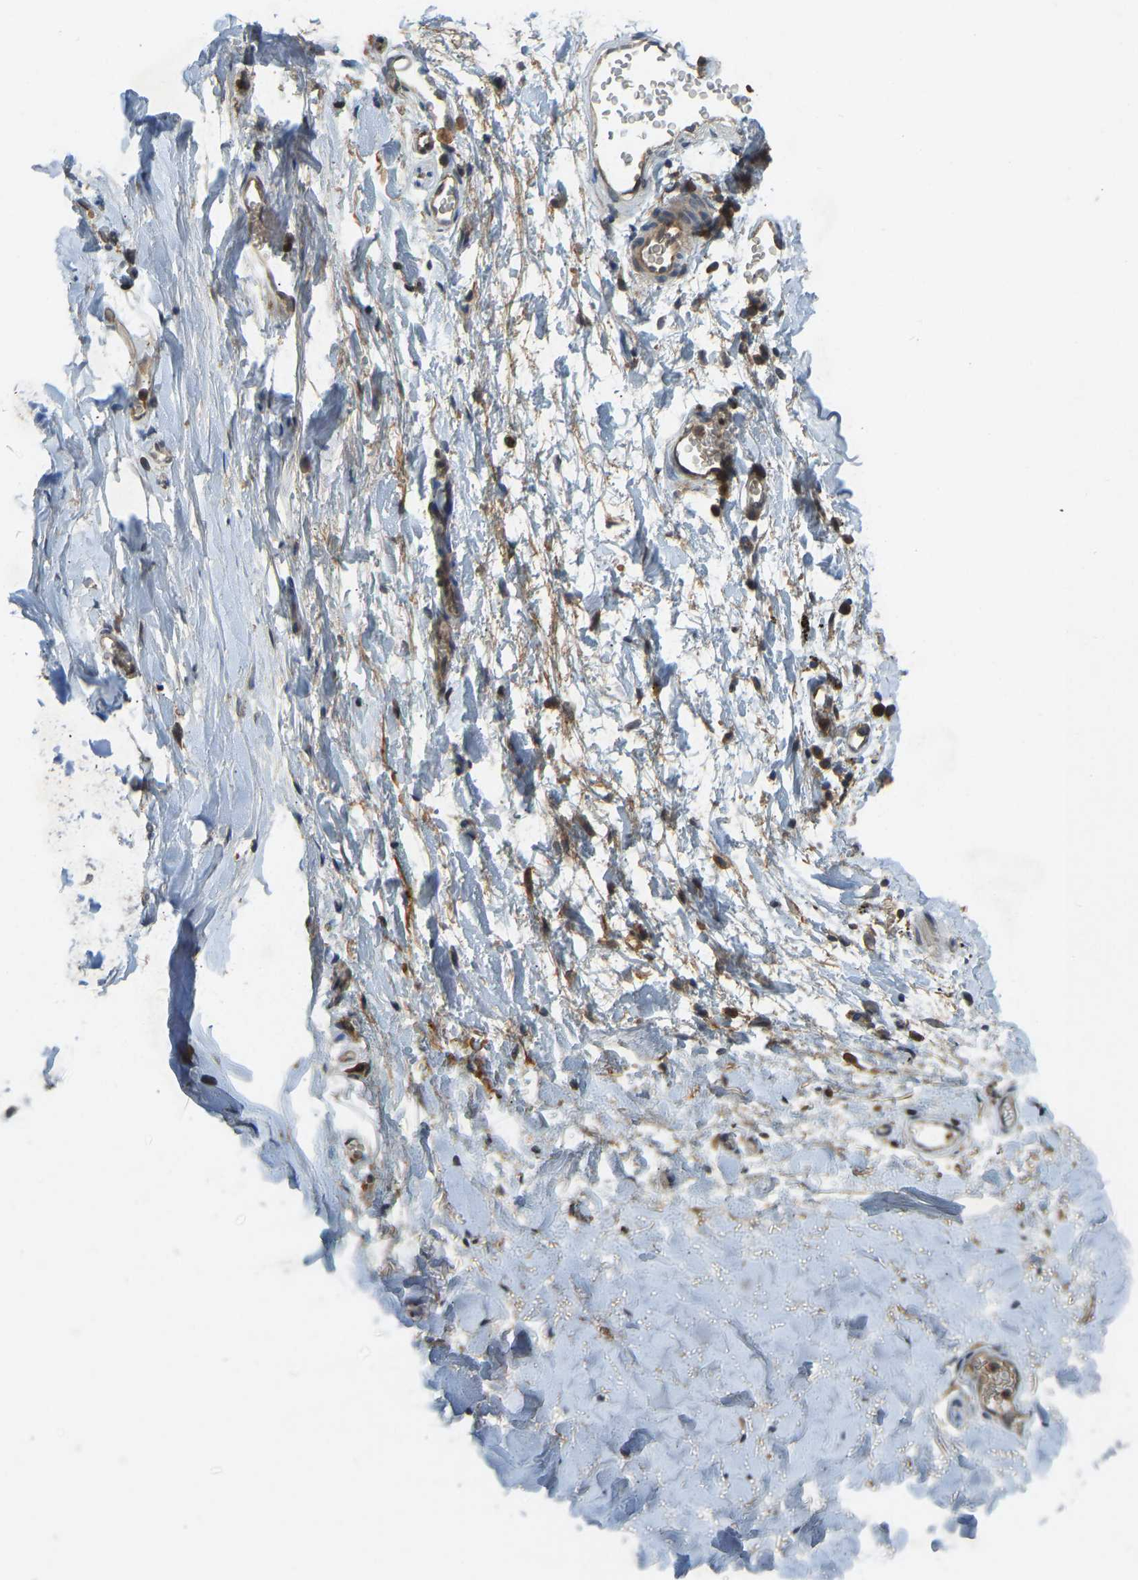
{"staining": {"intensity": "moderate", "quantity": ">75%", "location": "cytoplasmic/membranous"}, "tissue": "soft tissue", "cell_type": "Fibroblasts", "image_type": "normal", "snomed": [{"axis": "morphology", "description": "Normal tissue, NOS"}, {"axis": "topography", "description": "Cartilage tissue"}, {"axis": "topography", "description": "Bronchus"}], "caption": "Fibroblasts reveal medium levels of moderate cytoplasmic/membranous expression in about >75% of cells in unremarkable soft tissue. (brown staining indicates protein expression, while blue staining denotes nuclei).", "gene": "ZNF71", "patient": {"sex": "female", "age": 53}}